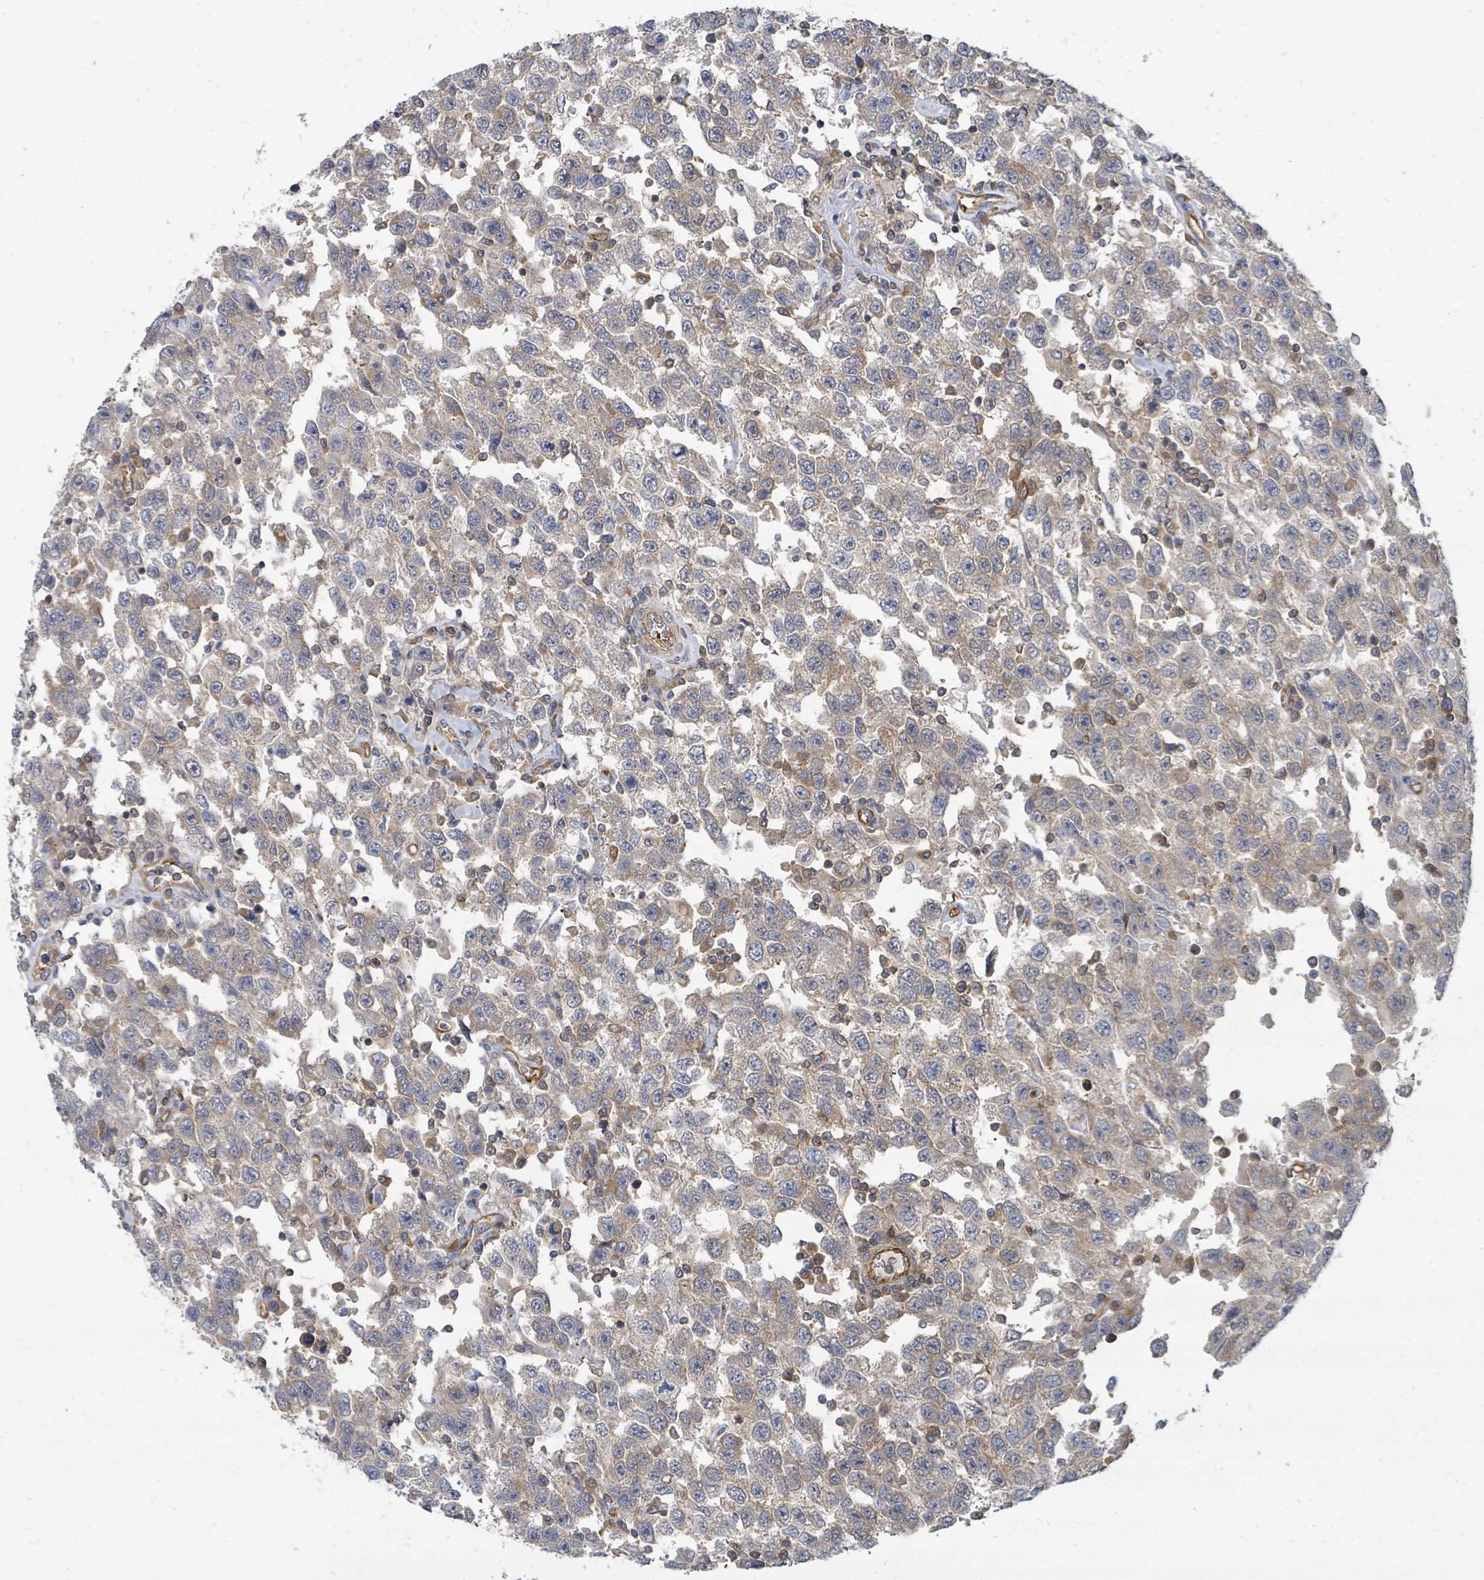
{"staining": {"intensity": "weak", "quantity": ">75%", "location": "cytoplasmic/membranous"}, "tissue": "testis cancer", "cell_type": "Tumor cells", "image_type": "cancer", "snomed": [{"axis": "morphology", "description": "Seminoma, NOS"}, {"axis": "topography", "description": "Testis"}], "caption": "Immunohistochemical staining of human testis cancer (seminoma) shows weak cytoplasmic/membranous protein staining in about >75% of tumor cells. Using DAB (3,3'-diaminobenzidine) (brown) and hematoxylin (blue) stains, captured at high magnification using brightfield microscopy.", "gene": "BOLA2B", "patient": {"sex": "male", "age": 41}}